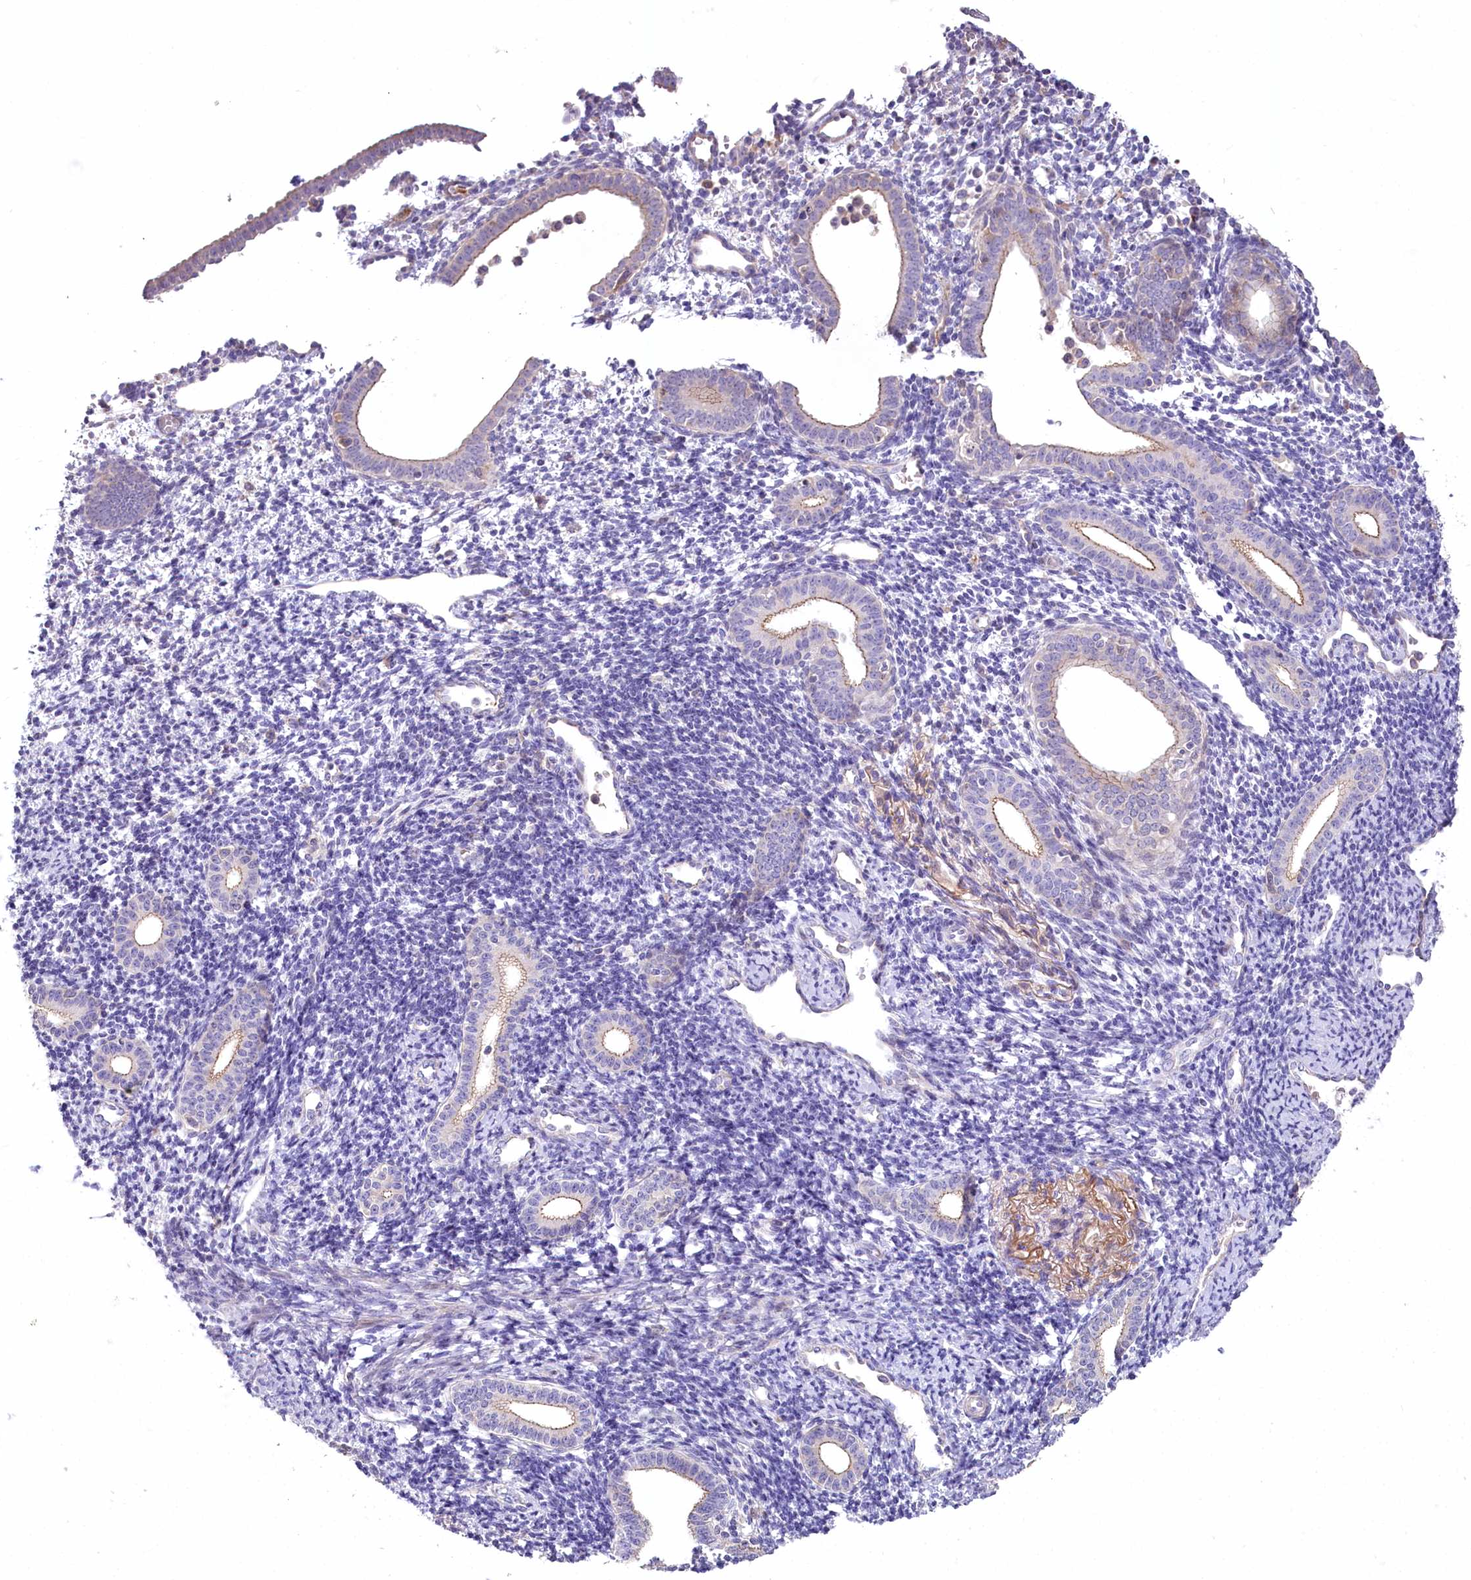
{"staining": {"intensity": "negative", "quantity": "none", "location": "none"}, "tissue": "endometrium", "cell_type": "Cells in endometrial stroma", "image_type": "normal", "snomed": [{"axis": "morphology", "description": "Normal tissue, NOS"}, {"axis": "topography", "description": "Endometrium"}], "caption": "IHC image of normal endometrium: human endometrium stained with DAB (3,3'-diaminobenzidine) reveals no significant protein expression in cells in endometrial stroma.", "gene": "SLC6A11", "patient": {"sex": "female", "age": 56}}